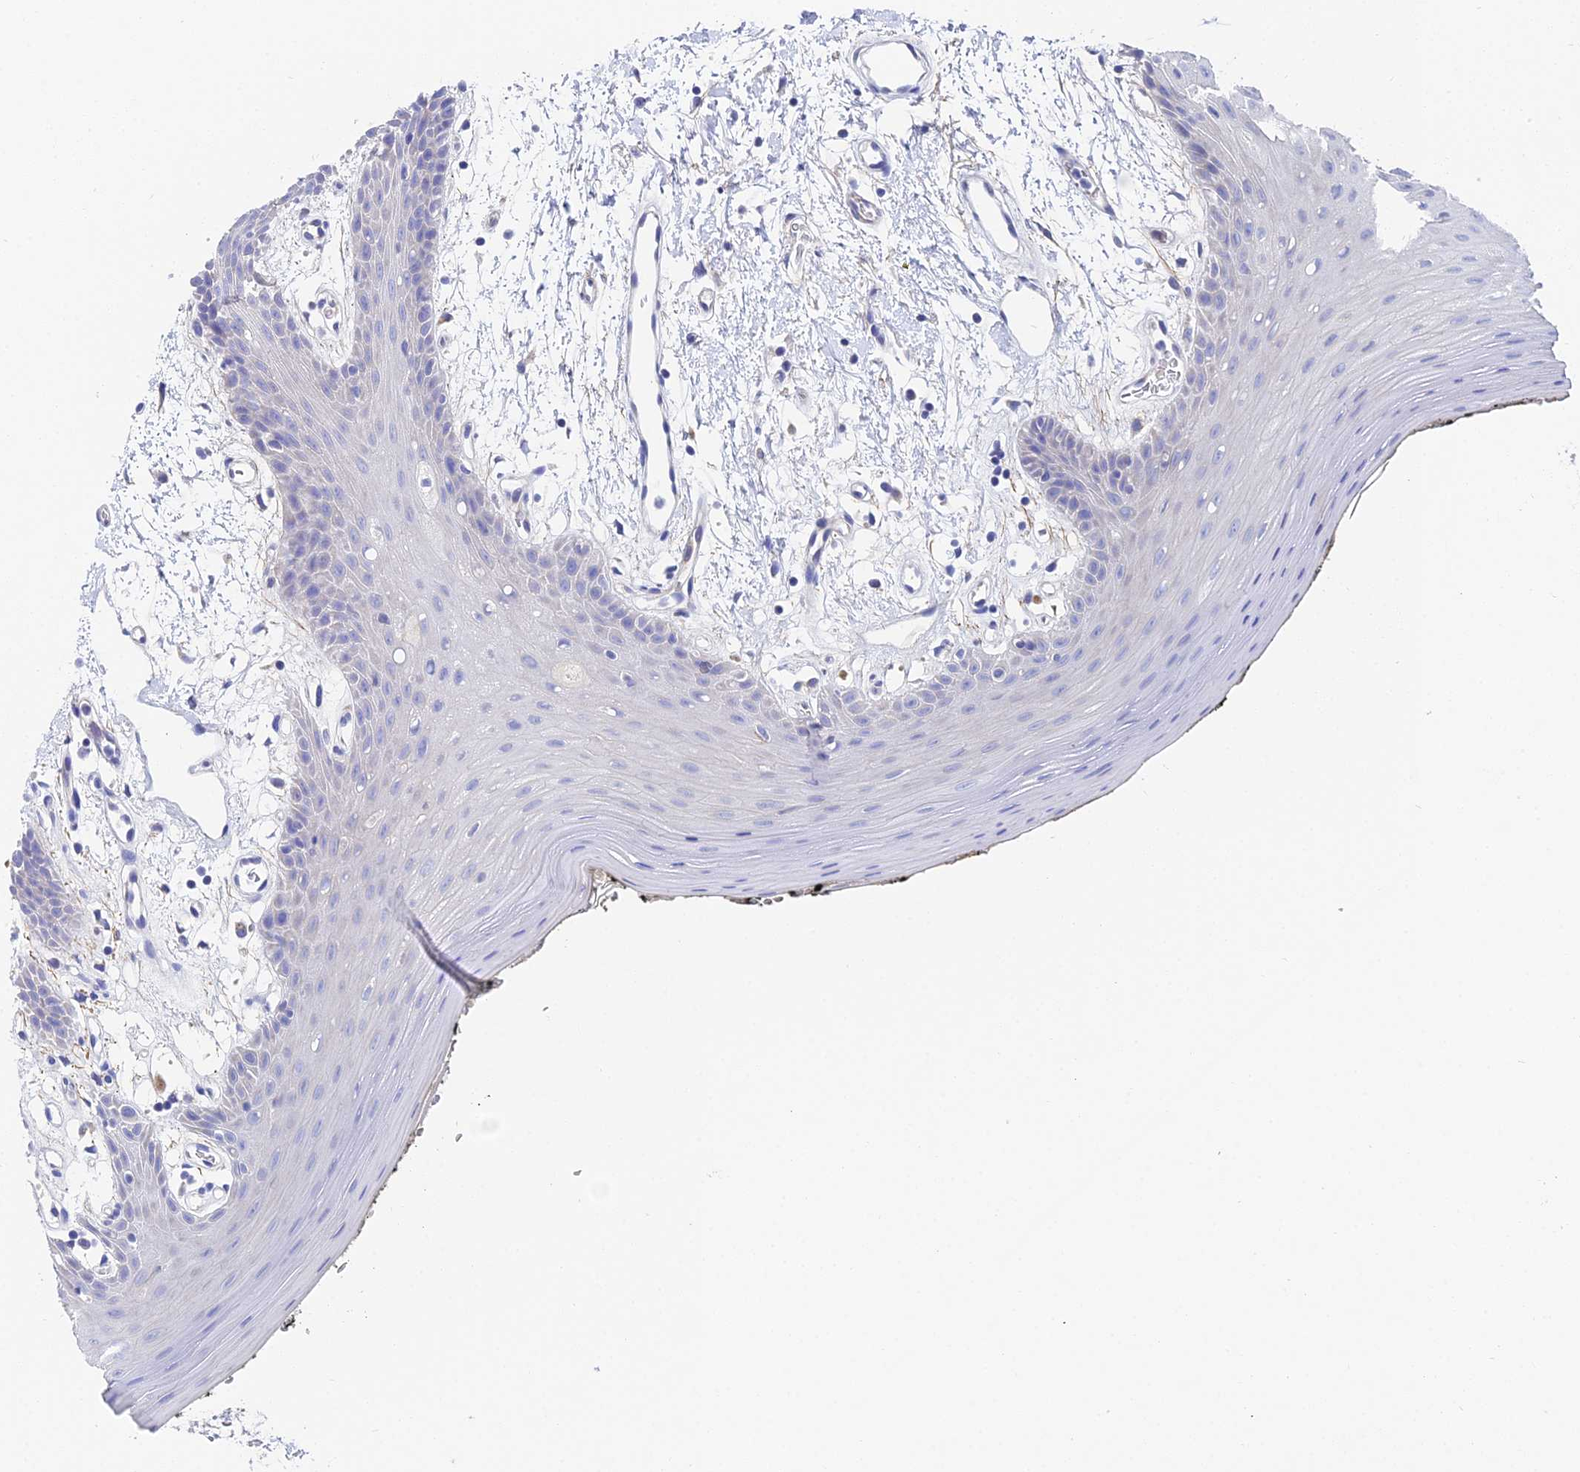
{"staining": {"intensity": "negative", "quantity": "none", "location": "none"}, "tissue": "oral mucosa", "cell_type": "Squamous epithelial cells", "image_type": "normal", "snomed": [{"axis": "morphology", "description": "Normal tissue, NOS"}, {"axis": "topography", "description": "Oral tissue"}, {"axis": "topography", "description": "Tounge, NOS"}], "caption": "An immunohistochemistry (IHC) photomicrograph of normal oral mucosa is shown. There is no staining in squamous epithelial cells of oral mucosa. Brightfield microscopy of immunohistochemistry (IHC) stained with DAB (3,3'-diaminobenzidine) (brown) and hematoxylin (blue), captured at high magnification.", "gene": "UBE2L3", "patient": {"sex": "female", "age": 59}}